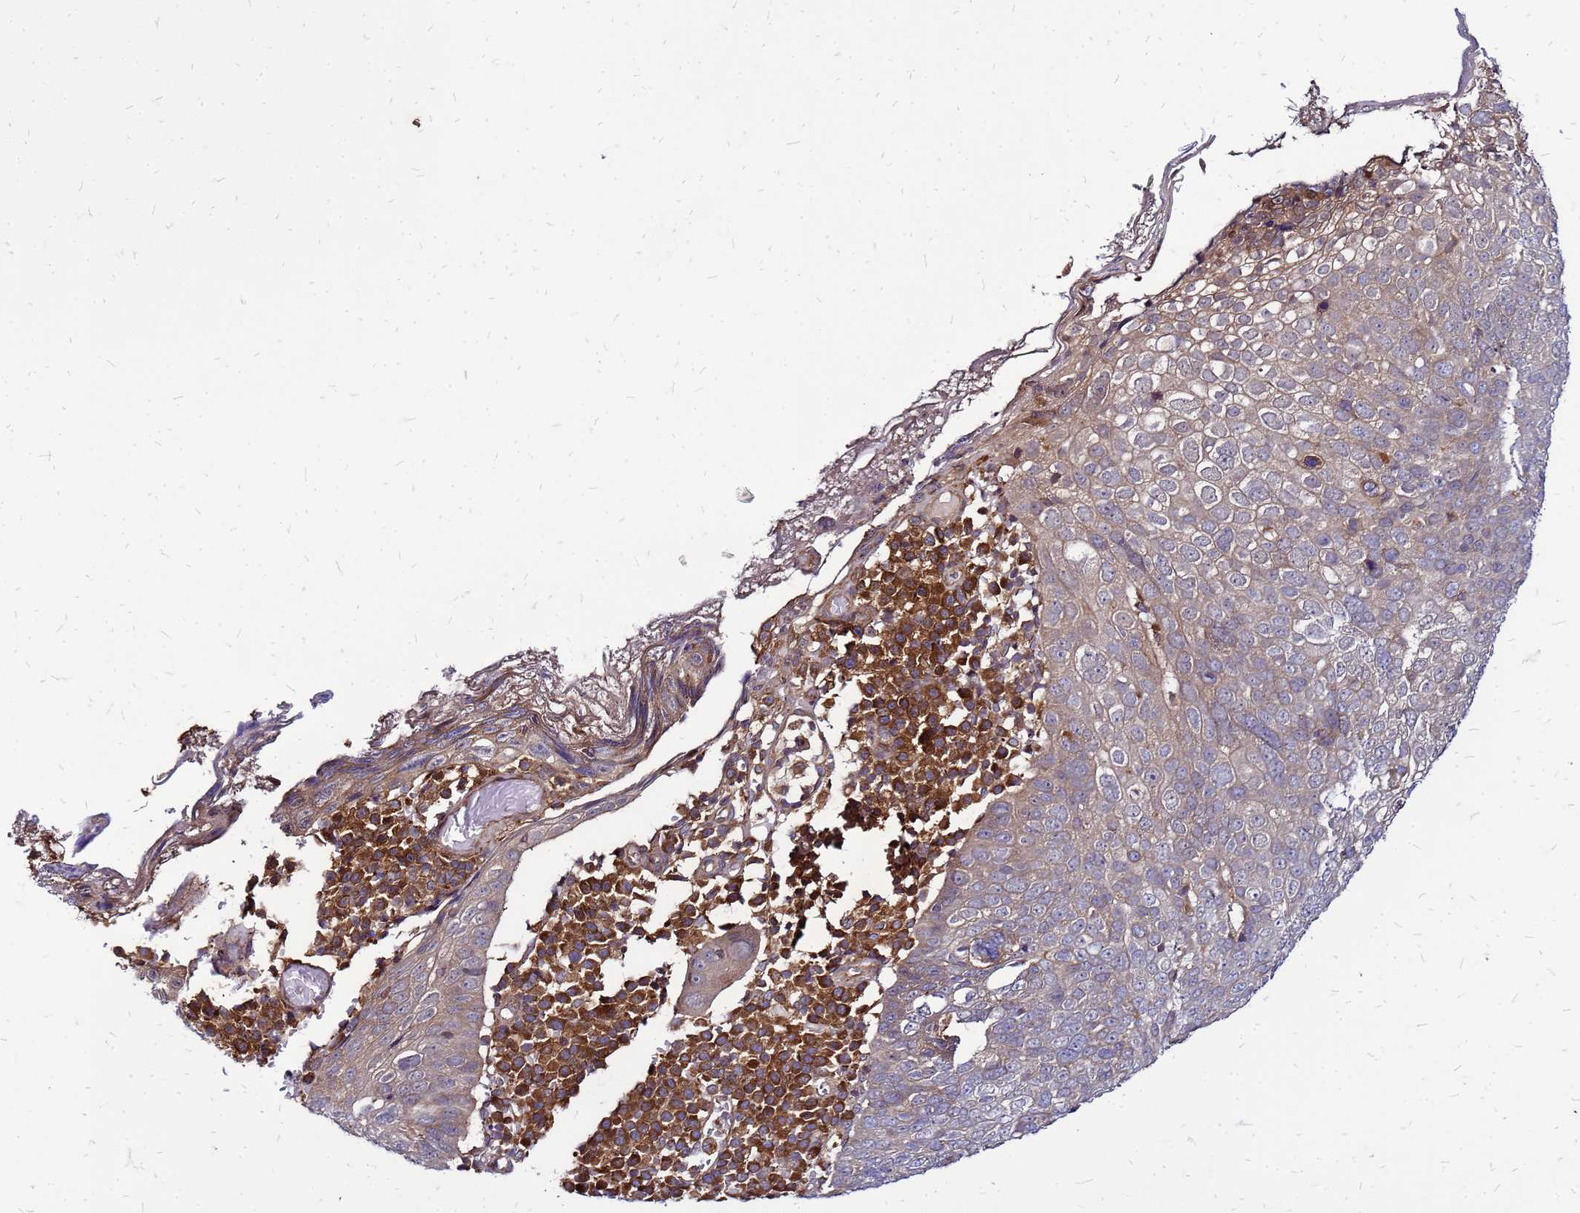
{"staining": {"intensity": "weak", "quantity": "25%-75%", "location": "cytoplasmic/membranous"}, "tissue": "skin cancer", "cell_type": "Tumor cells", "image_type": "cancer", "snomed": [{"axis": "morphology", "description": "Squamous cell carcinoma, NOS"}, {"axis": "topography", "description": "Skin"}], "caption": "Tumor cells exhibit weak cytoplasmic/membranous expression in approximately 25%-75% of cells in skin cancer (squamous cell carcinoma).", "gene": "CYBC1", "patient": {"sex": "male", "age": 71}}